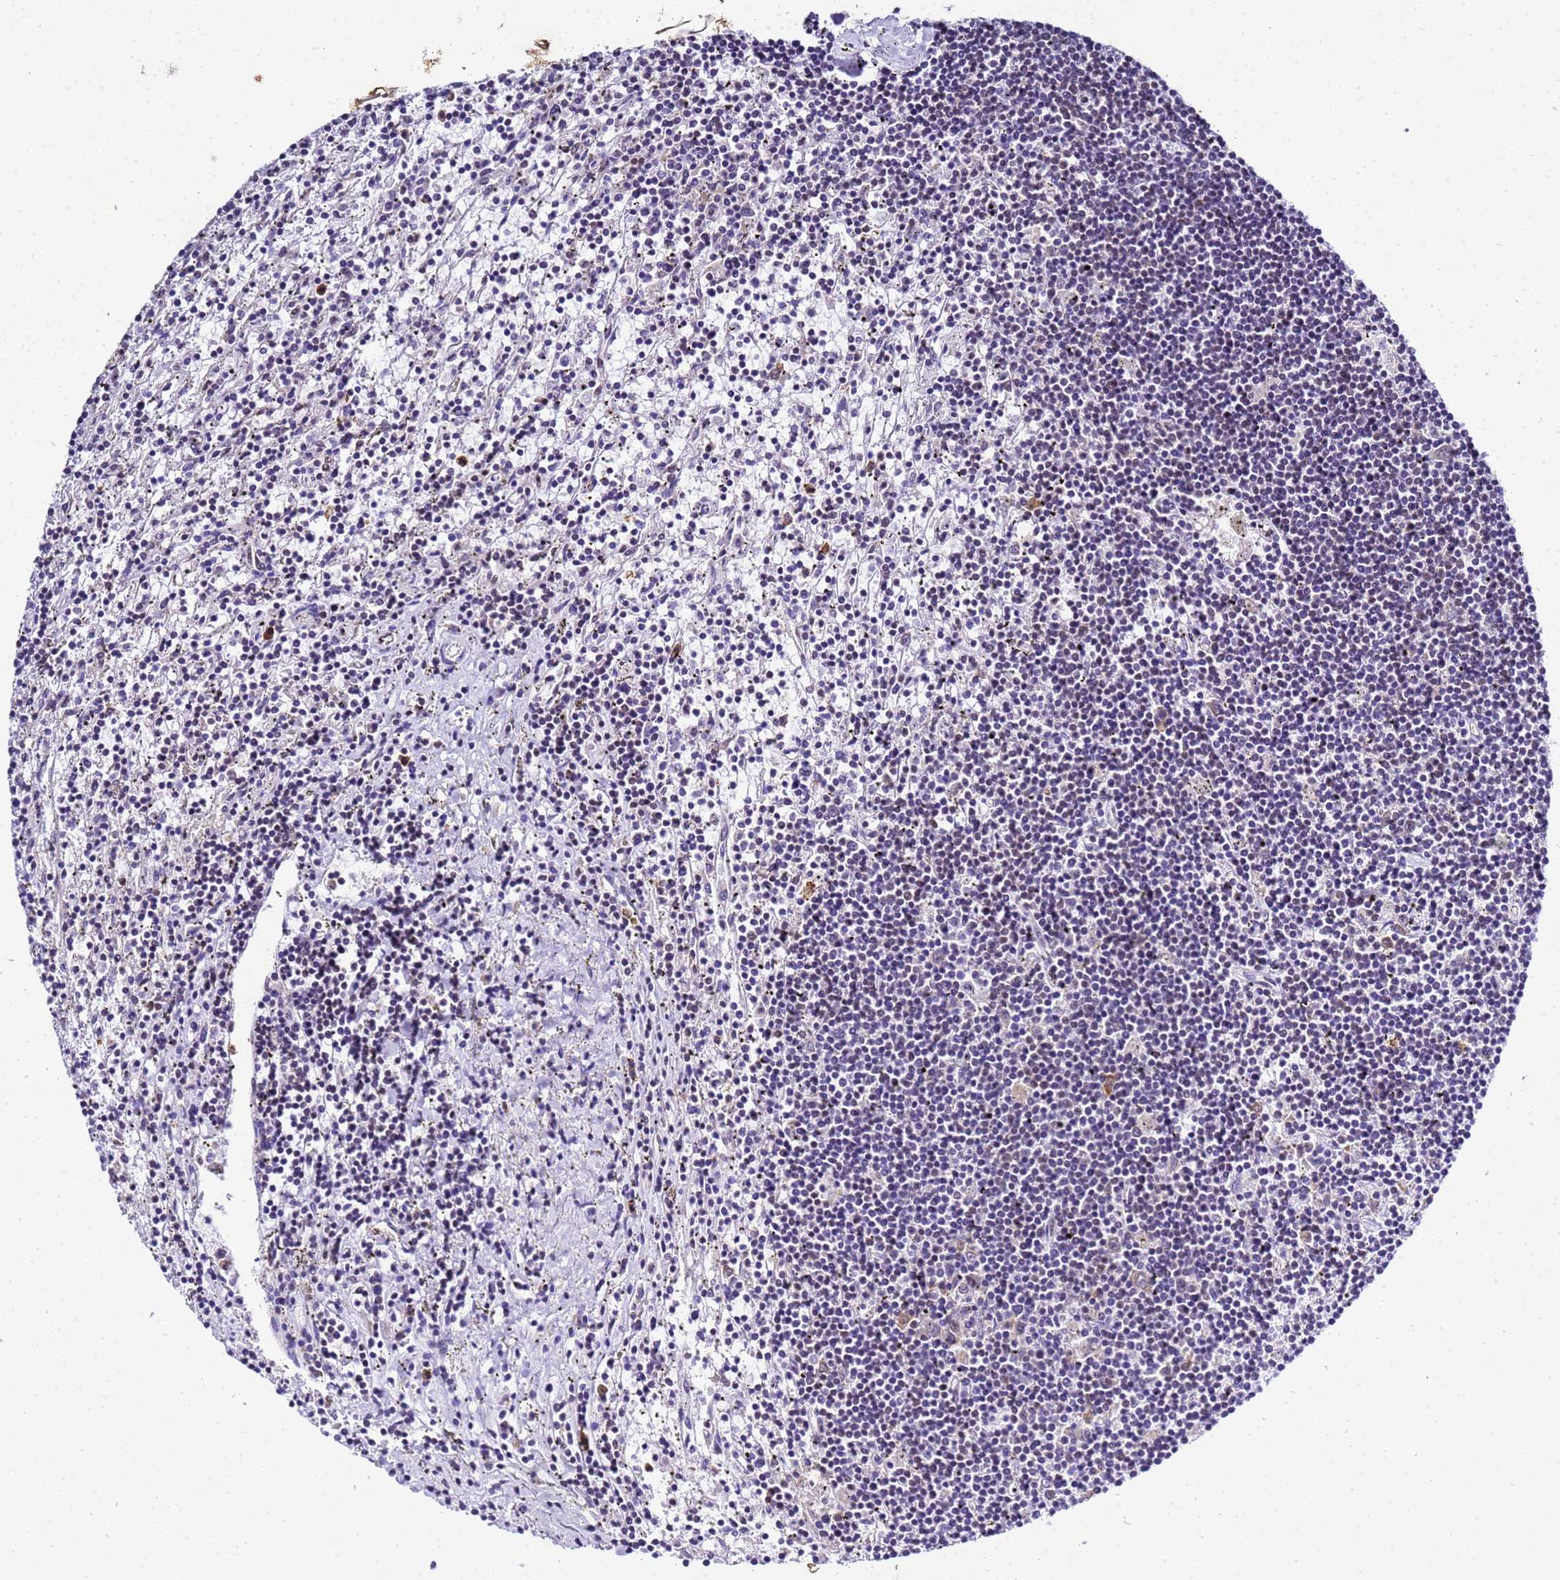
{"staining": {"intensity": "negative", "quantity": "none", "location": "none"}, "tissue": "lymphoma", "cell_type": "Tumor cells", "image_type": "cancer", "snomed": [{"axis": "morphology", "description": "Malignant lymphoma, non-Hodgkin's type, Low grade"}, {"axis": "topography", "description": "Spleen"}], "caption": "Immunohistochemistry of human malignant lymphoma, non-Hodgkin's type (low-grade) displays no staining in tumor cells.", "gene": "SMN1", "patient": {"sex": "male", "age": 76}}